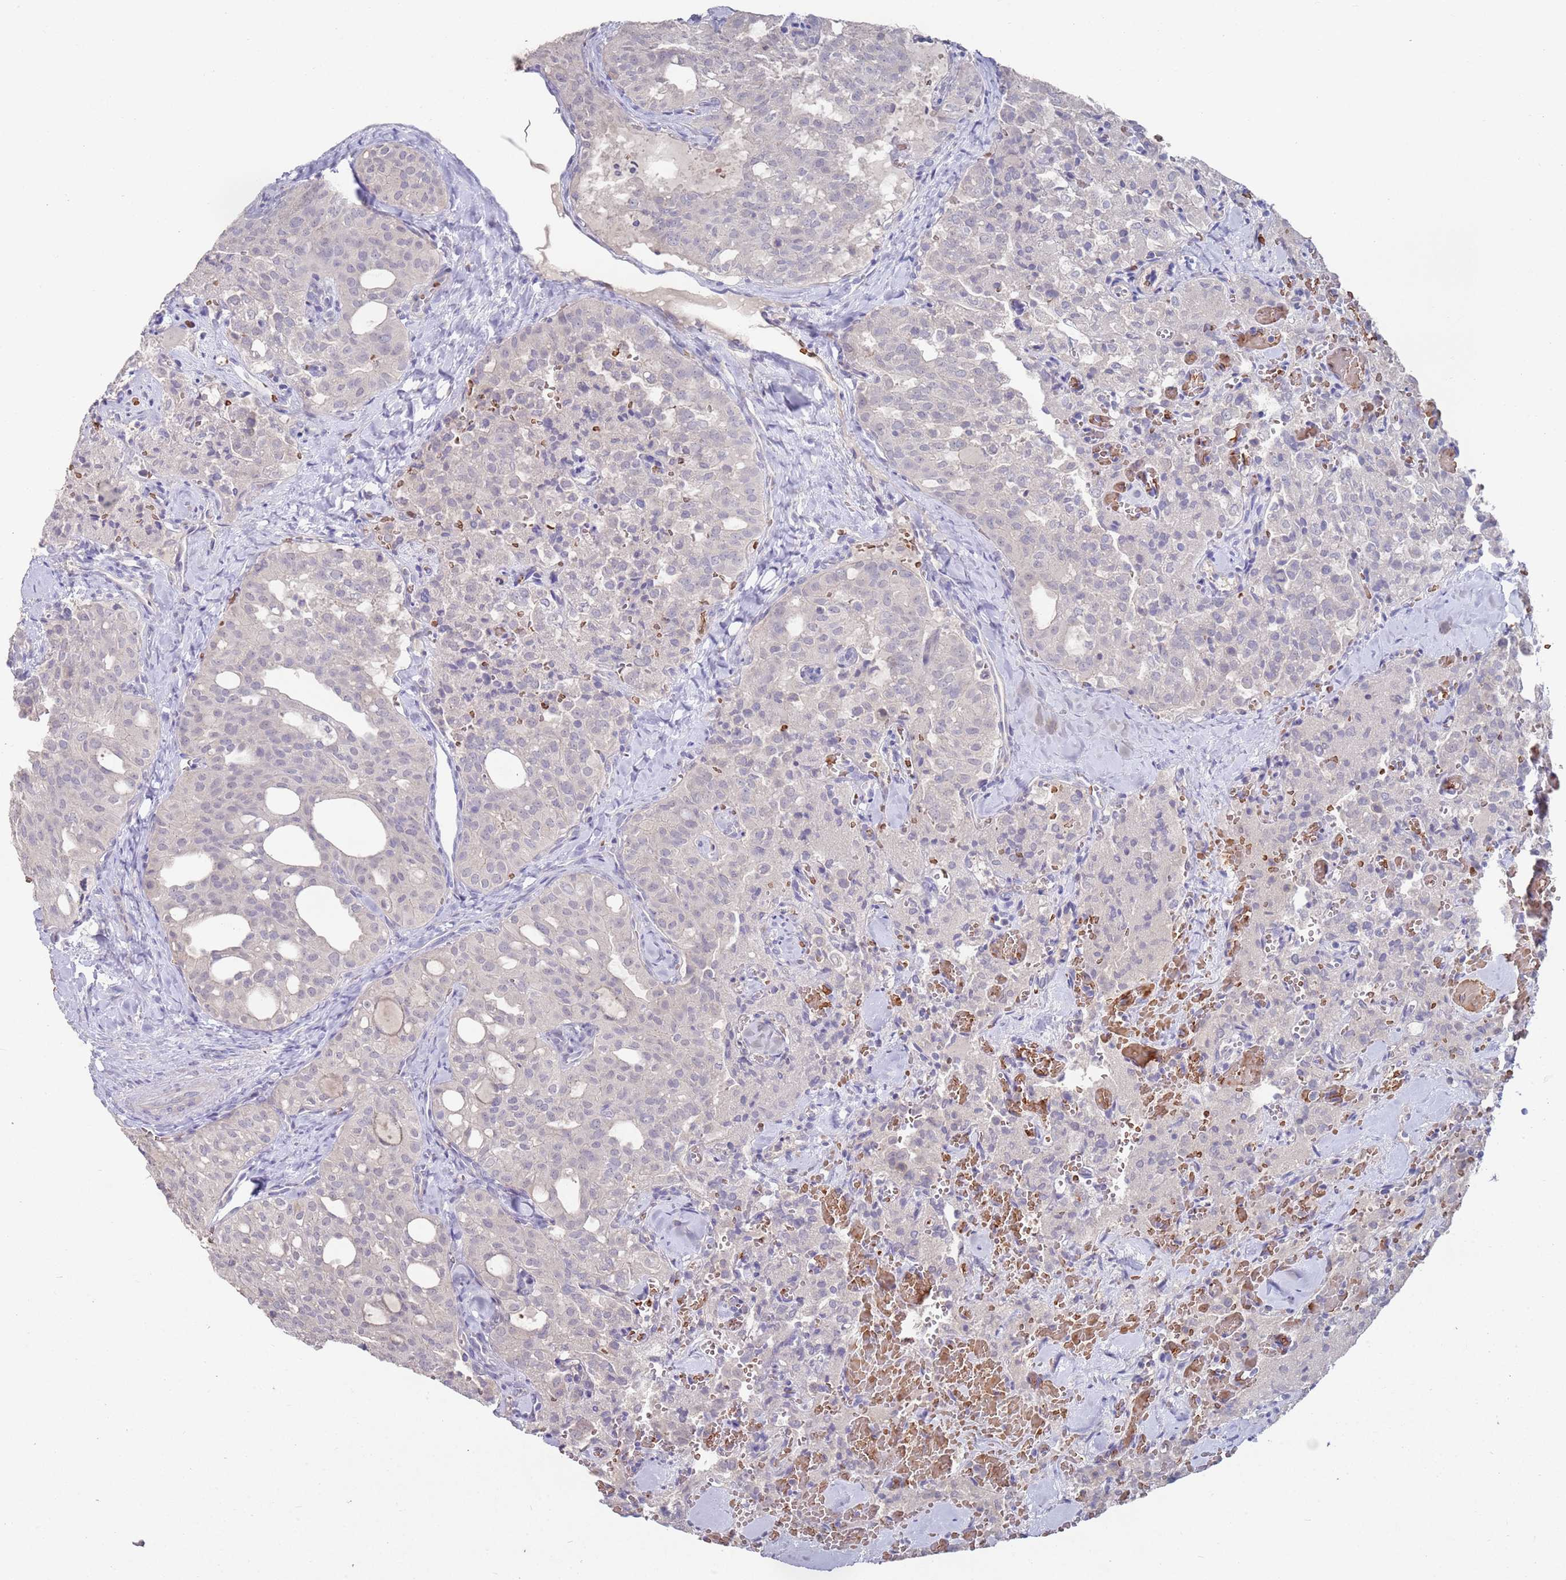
{"staining": {"intensity": "negative", "quantity": "none", "location": "none"}, "tissue": "thyroid cancer", "cell_type": "Tumor cells", "image_type": "cancer", "snomed": [{"axis": "morphology", "description": "Follicular adenoma carcinoma, NOS"}, {"axis": "topography", "description": "Thyroid gland"}], "caption": "Immunohistochemical staining of thyroid follicular adenoma carcinoma demonstrates no significant positivity in tumor cells.", "gene": "LACC1", "patient": {"sex": "male", "age": 75}}